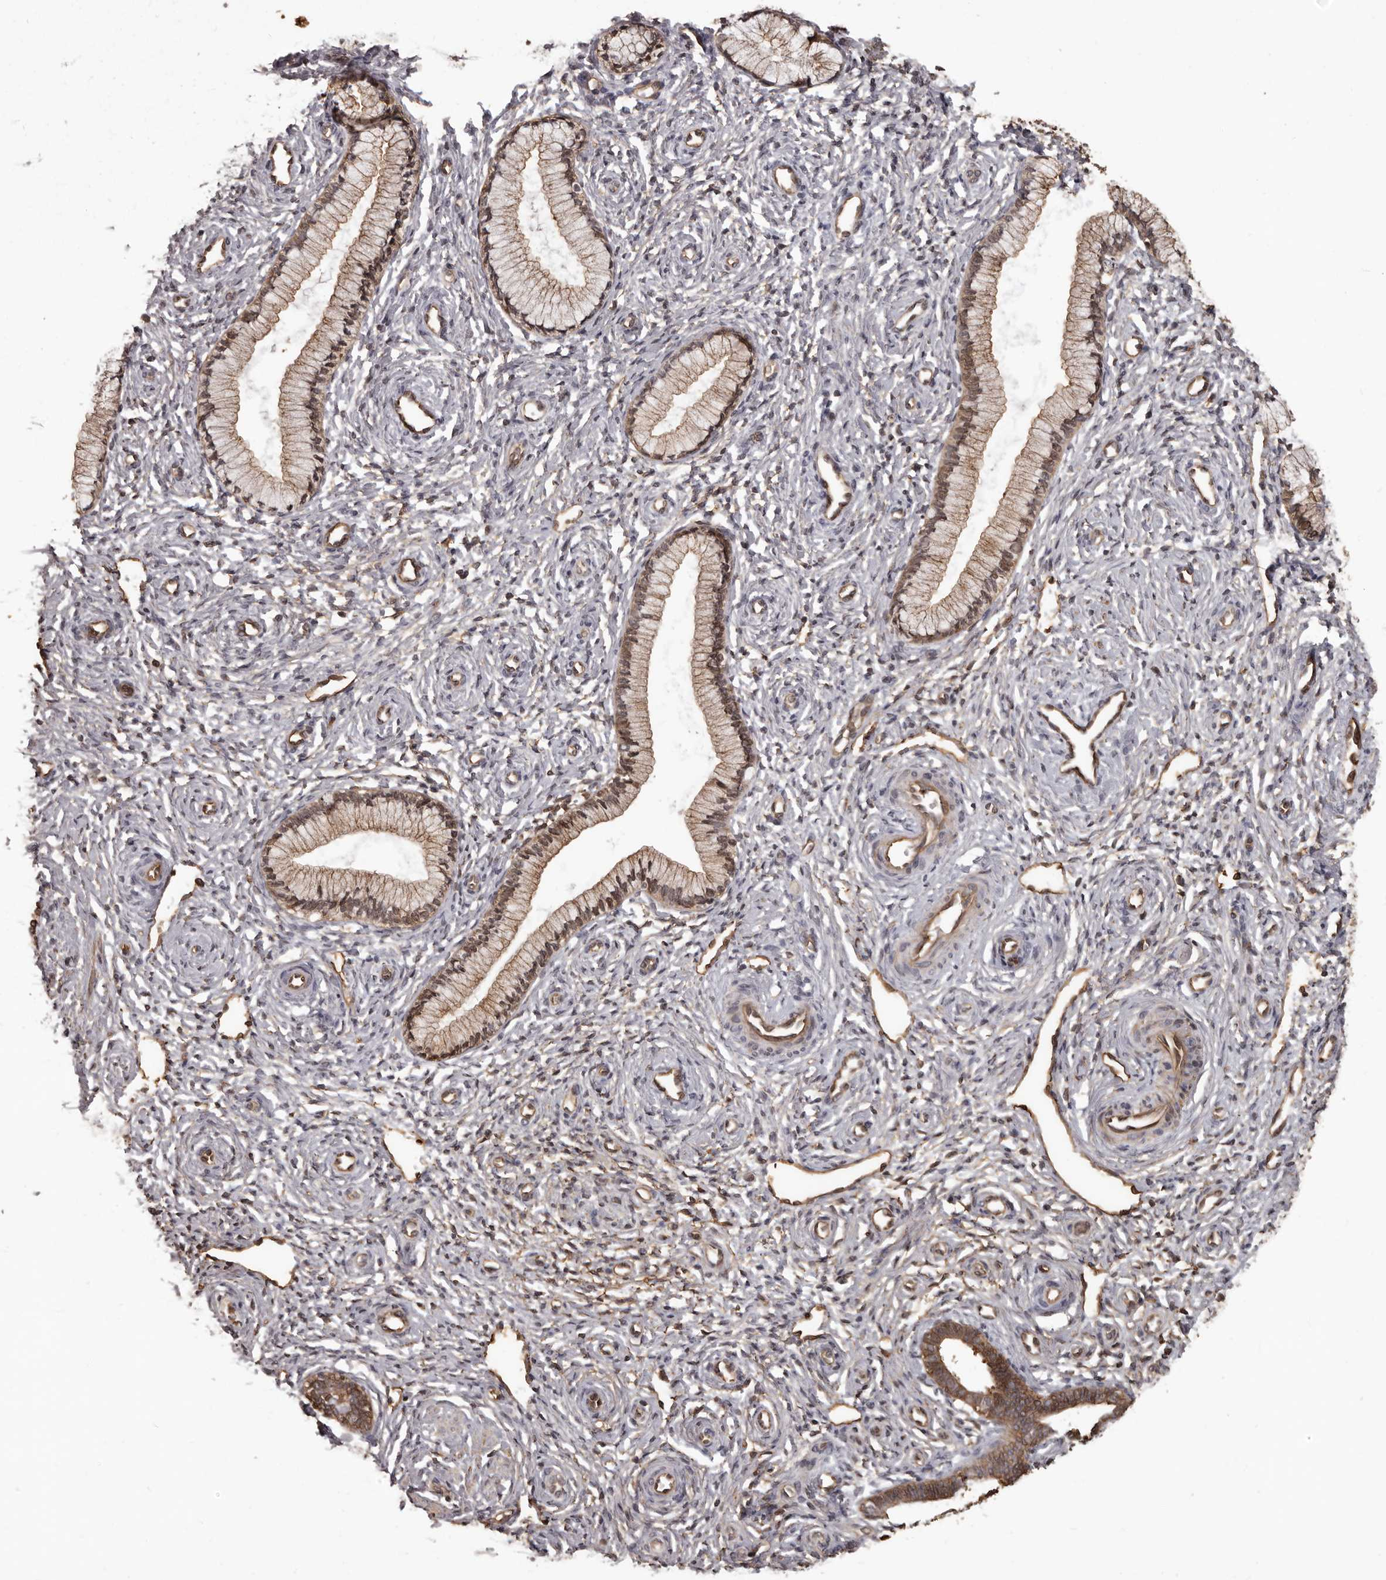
{"staining": {"intensity": "weak", "quantity": "25%-75%", "location": "cytoplasmic/membranous"}, "tissue": "cervix", "cell_type": "Glandular cells", "image_type": "normal", "snomed": [{"axis": "morphology", "description": "Normal tissue, NOS"}, {"axis": "topography", "description": "Cervix"}], "caption": "Glandular cells exhibit low levels of weak cytoplasmic/membranous positivity in approximately 25%-75% of cells in normal cervix. The protein is shown in brown color, while the nuclei are stained blue.", "gene": "SLITRK6", "patient": {"sex": "female", "age": 27}}